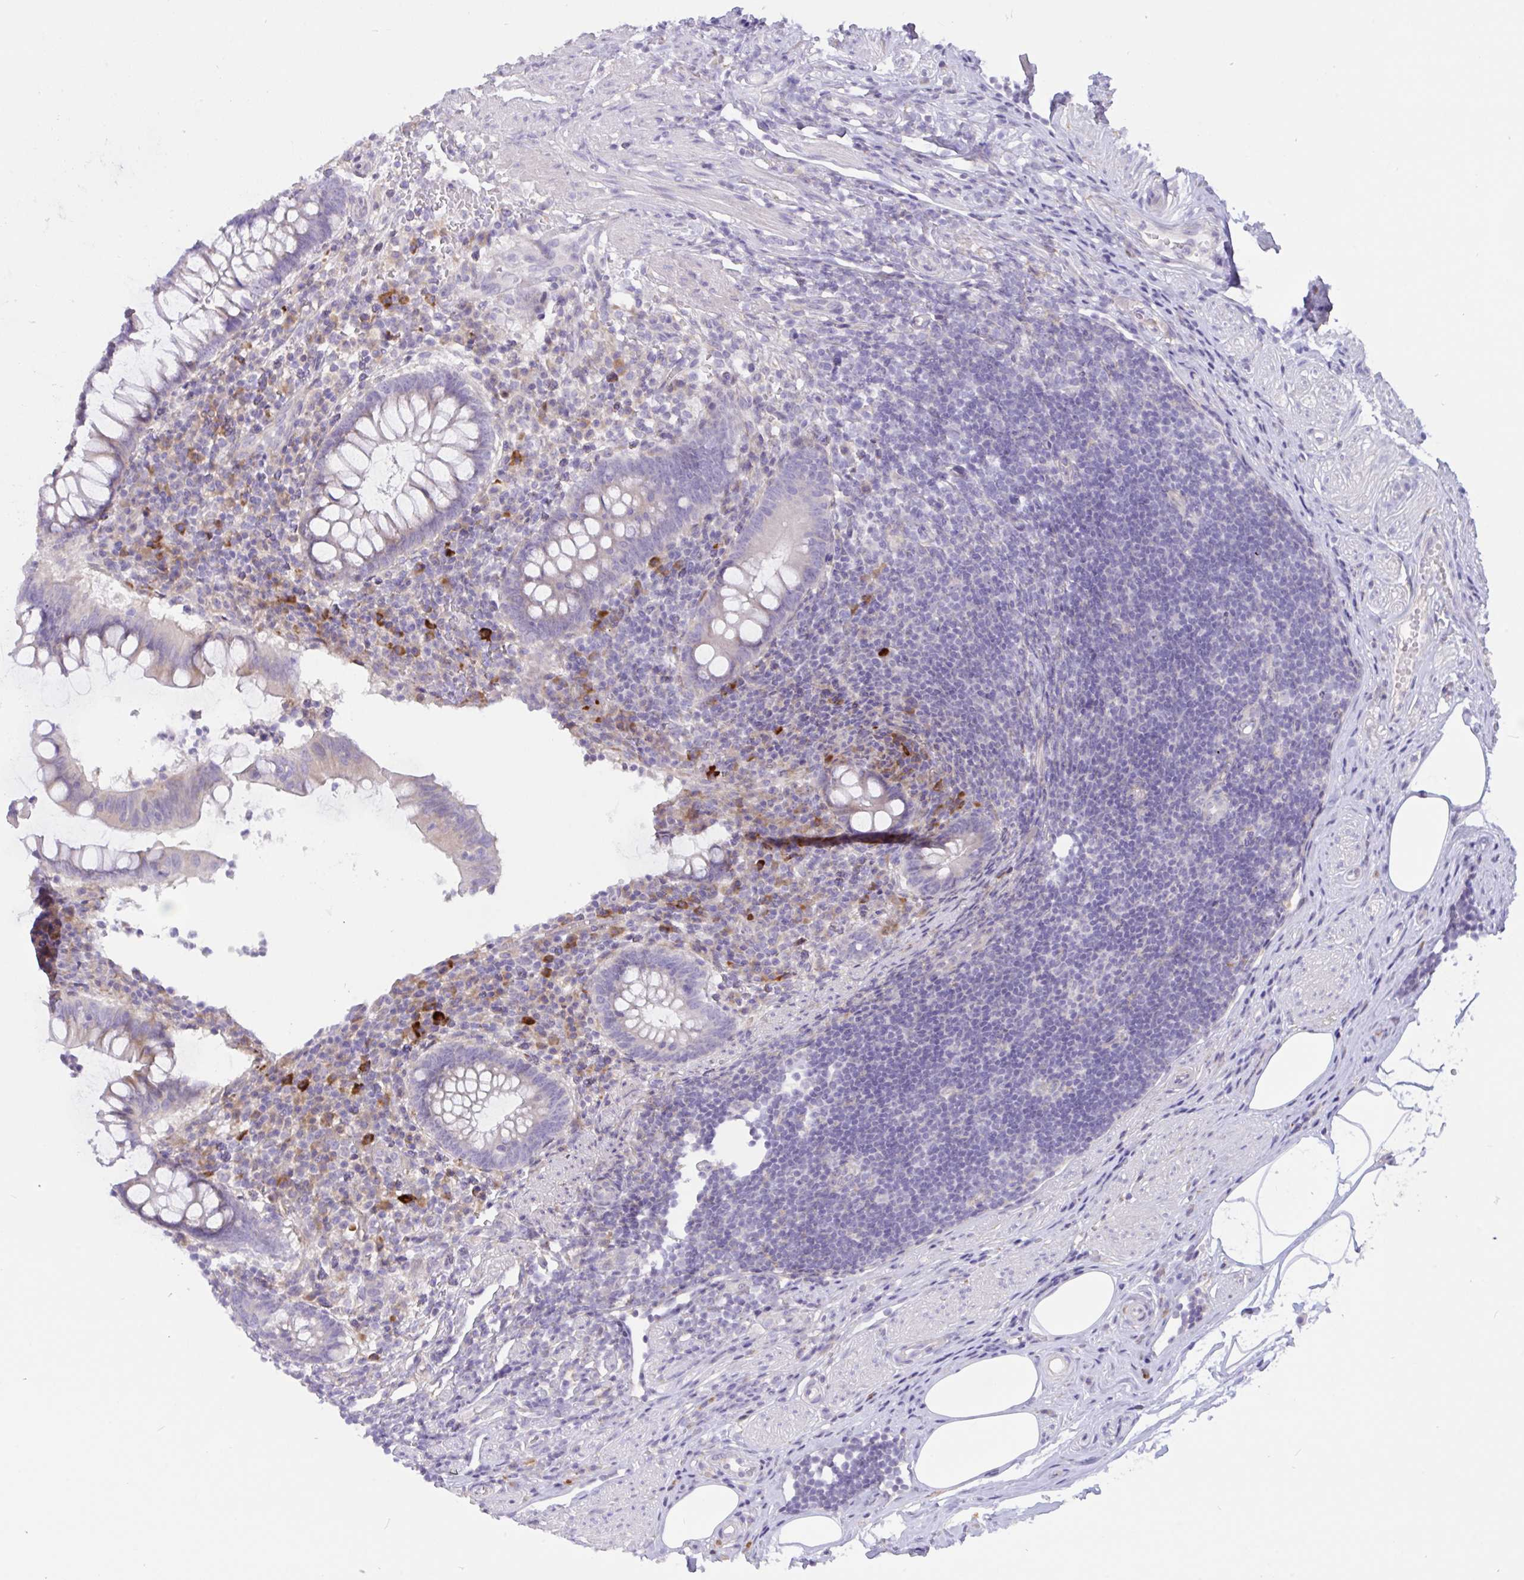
{"staining": {"intensity": "negative", "quantity": "none", "location": "none"}, "tissue": "appendix", "cell_type": "Glandular cells", "image_type": "normal", "snomed": [{"axis": "morphology", "description": "Normal tissue, NOS"}, {"axis": "topography", "description": "Appendix"}], "caption": "Photomicrograph shows no protein staining in glandular cells of normal appendix.", "gene": "DSC3", "patient": {"sex": "female", "age": 56}}